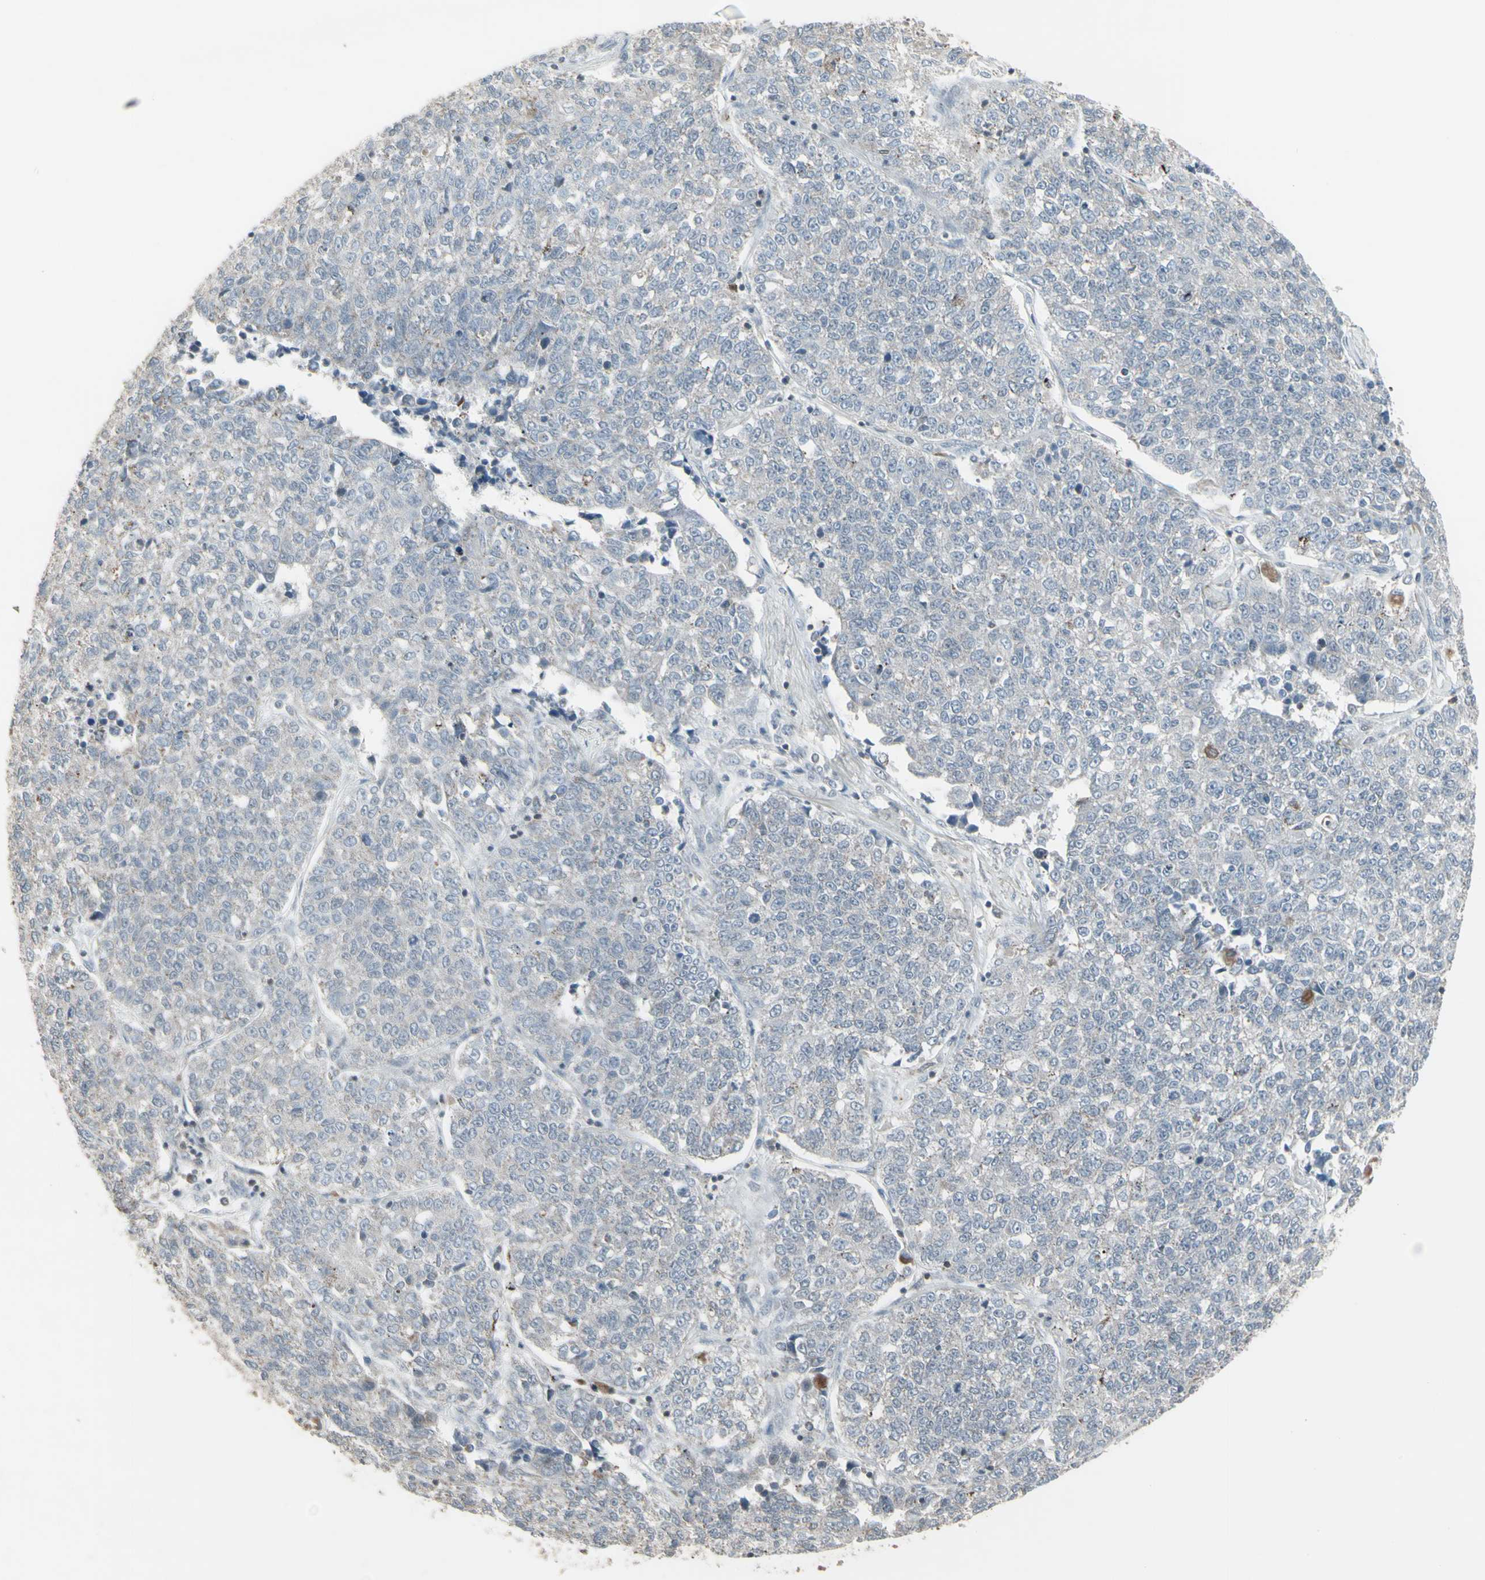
{"staining": {"intensity": "negative", "quantity": "none", "location": "none"}, "tissue": "lung cancer", "cell_type": "Tumor cells", "image_type": "cancer", "snomed": [{"axis": "morphology", "description": "Adenocarcinoma, NOS"}, {"axis": "topography", "description": "Lung"}], "caption": "This micrograph is of lung cancer stained with IHC to label a protein in brown with the nuclei are counter-stained blue. There is no expression in tumor cells.", "gene": "SAMSN1", "patient": {"sex": "male", "age": 49}}